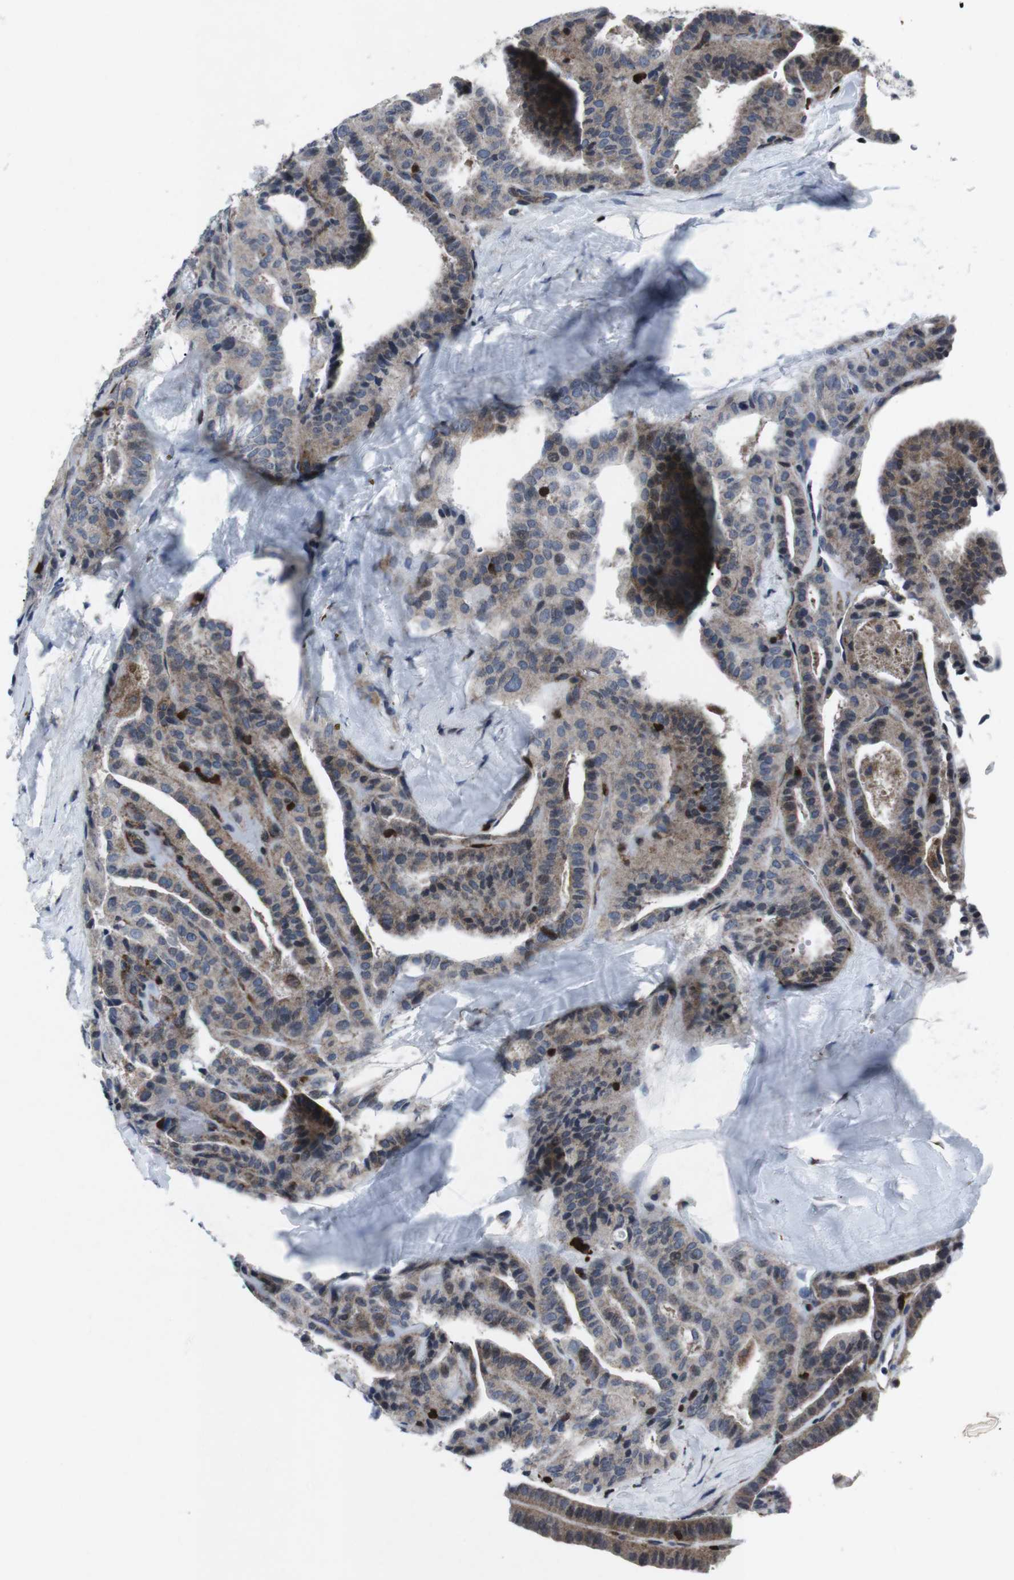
{"staining": {"intensity": "weak", "quantity": "25%-75%", "location": "cytoplasmic/membranous,nuclear"}, "tissue": "thyroid cancer", "cell_type": "Tumor cells", "image_type": "cancer", "snomed": [{"axis": "morphology", "description": "Papillary adenocarcinoma, NOS"}, {"axis": "topography", "description": "Thyroid gland"}], "caption": "Brown immunohistochemical staining in thyroid papillary adenocarcinoma reveals weak cytoplasmic/membranous and nuclear staining in approximately 25%-75% of tumor cells.", "gene": "STAT4", "patient": {"sex": "male", "age": 77}}